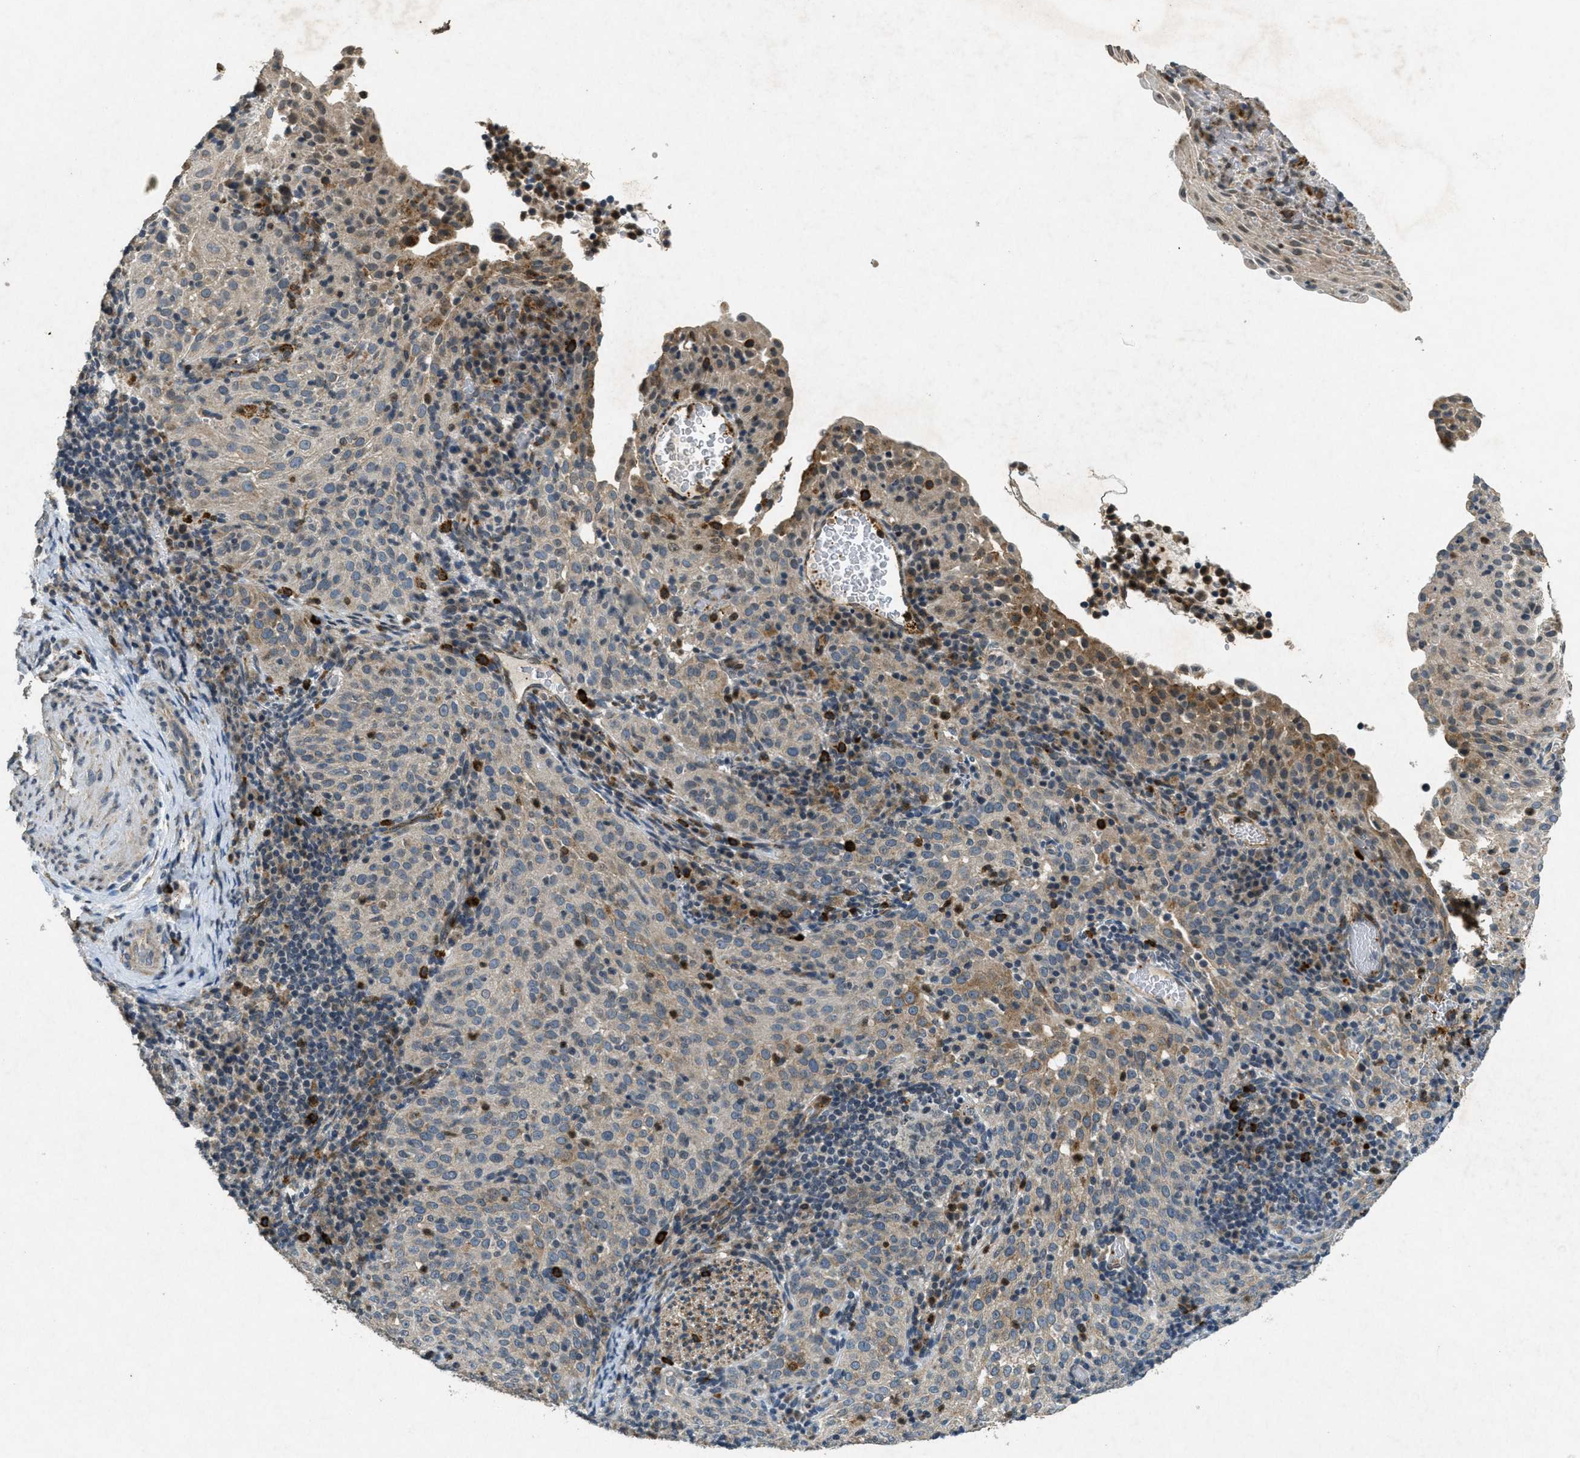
{"staining": {"intensity": "weak", "quantity": ">75%", "location": "cytoplasmic/membranous"}, "tissue": "cervical cancer", "cell_type": "Tumor cells", "image_type": "cancer", "snomed": [{"axis": "morphology", "description": "Squamous cell carcinoma, NOS"}, {"axis": "topography", "description": "Cervix"}], "caption": "An immunohistochemistry photomicrograph of neoplastic tissue is shown. Protein staining in brown labels weak cytoplasmic/membranous positivity in cervical cancer (squamous cell carcinoma) within tumor cells. The protein is stained brown, and the nuclei are stained in blue (DAB (3,3'-diaminobenzidine) IHC with brightfield microscopy, high magnification).", "gene": "RAB3D", "patient": {"sex": "female", "age": 51}}